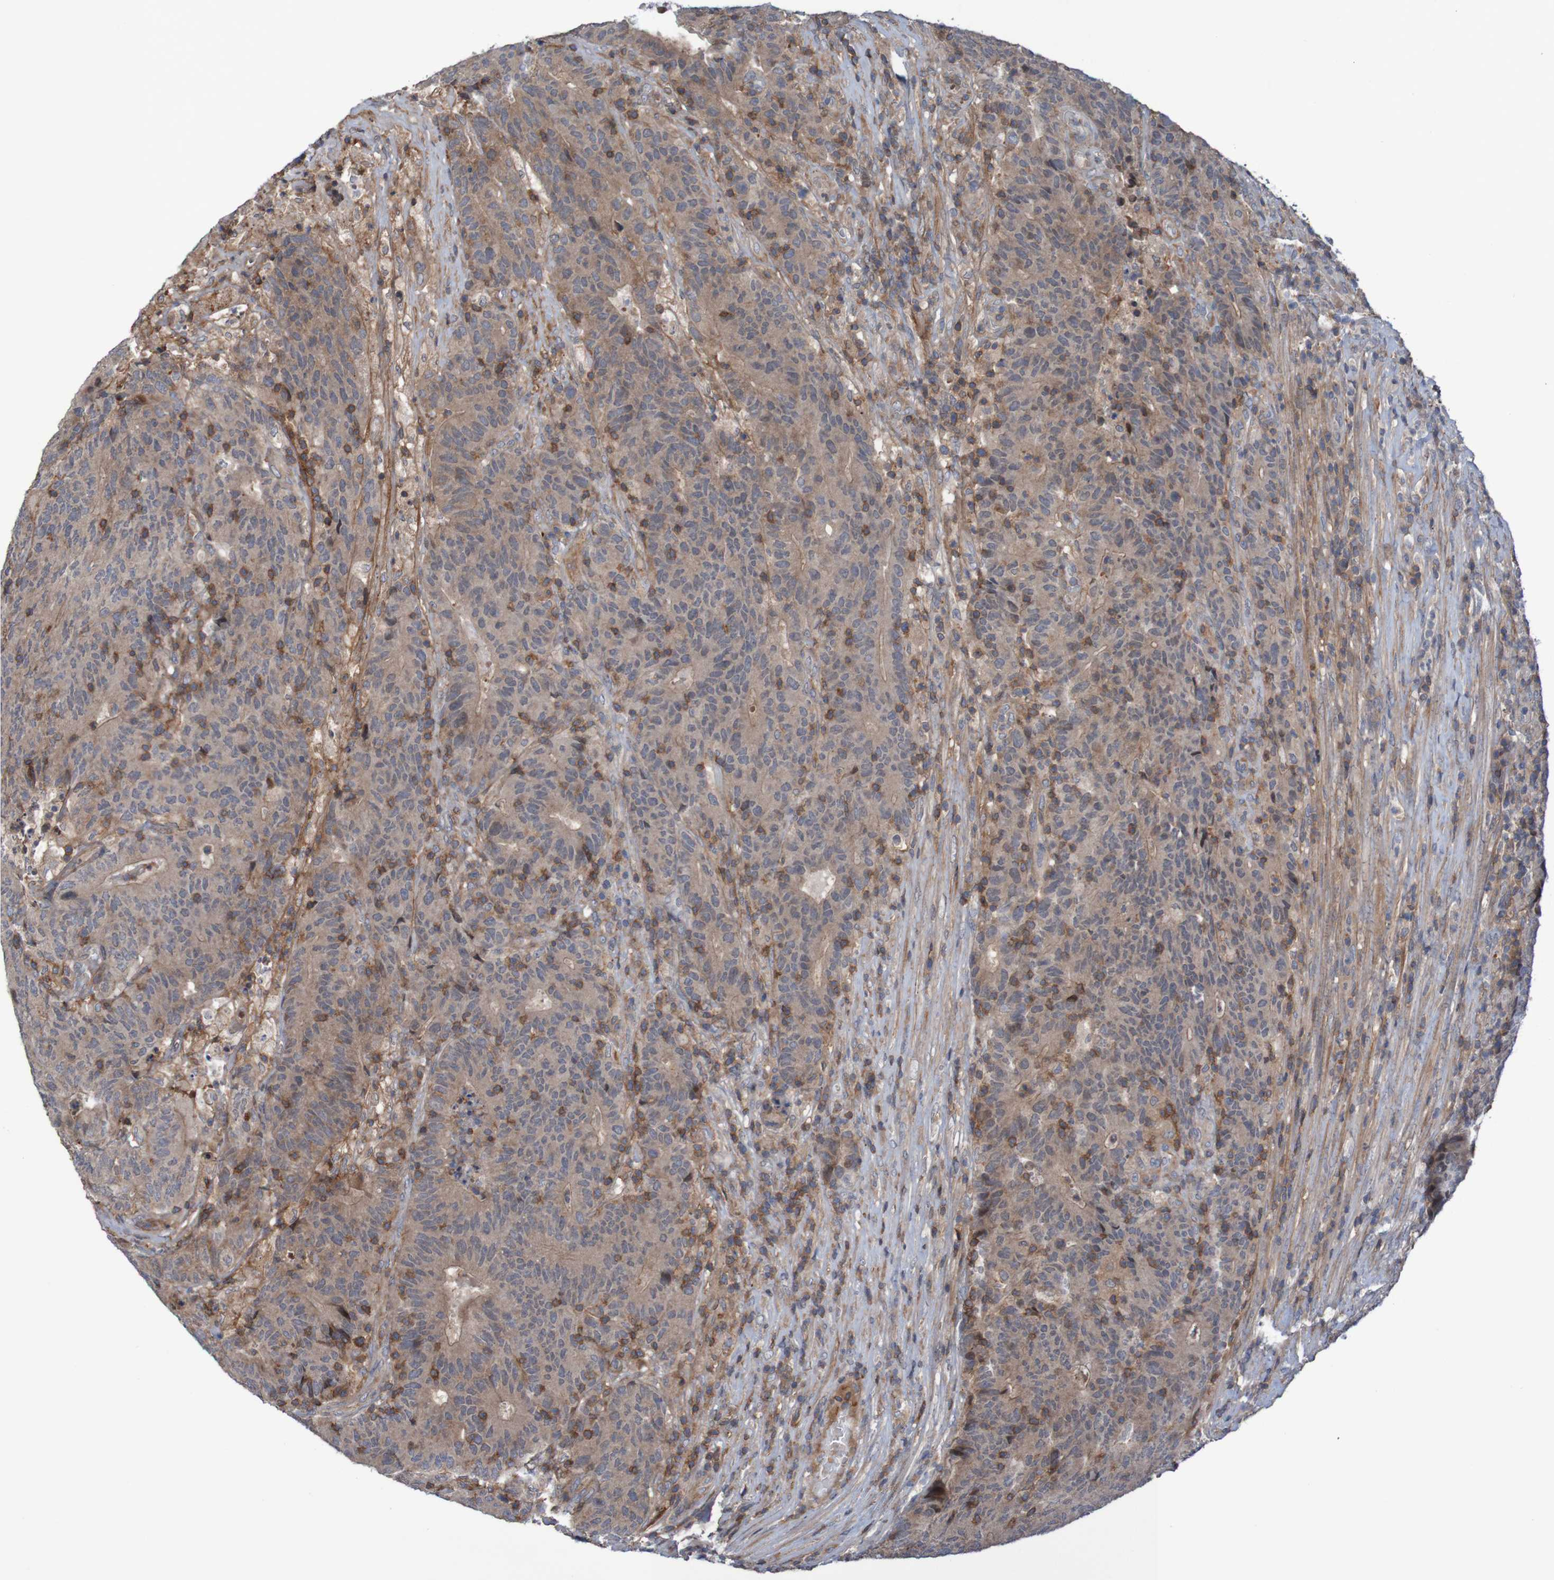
{"staining": {"intensity": "weak", "quantity": ">75%", "location": "cytoplasmic/membranous,nuclear"}, "tissue": "colorectal cancer", "cell_type": "Tumor cells", "image_type": "cancer", "snomed": [{"axis": "morphology", "description": "Normal tissue, NOS"}, {"axis": "morphology", "description": "Adenocarcinoma, NOS"}, {"axis": "topography", "description": "Colon"}], "caption": "A high-resolution photomicrograph shows immunohistochemistry (IHC) staining of colorectal cancer (adenocarcinoma), which shows weak cytoplasmic/membranous and nuclear positivity in about >75% of tumor cells. (Stains: DAB (3,3'-diaminobenzidine) in brown, nuclei in blue, Microscopy: brightfield microscopy at high magnification).", "gene": "PDGFB", "patient": {"sex": "female", "age": 75}}